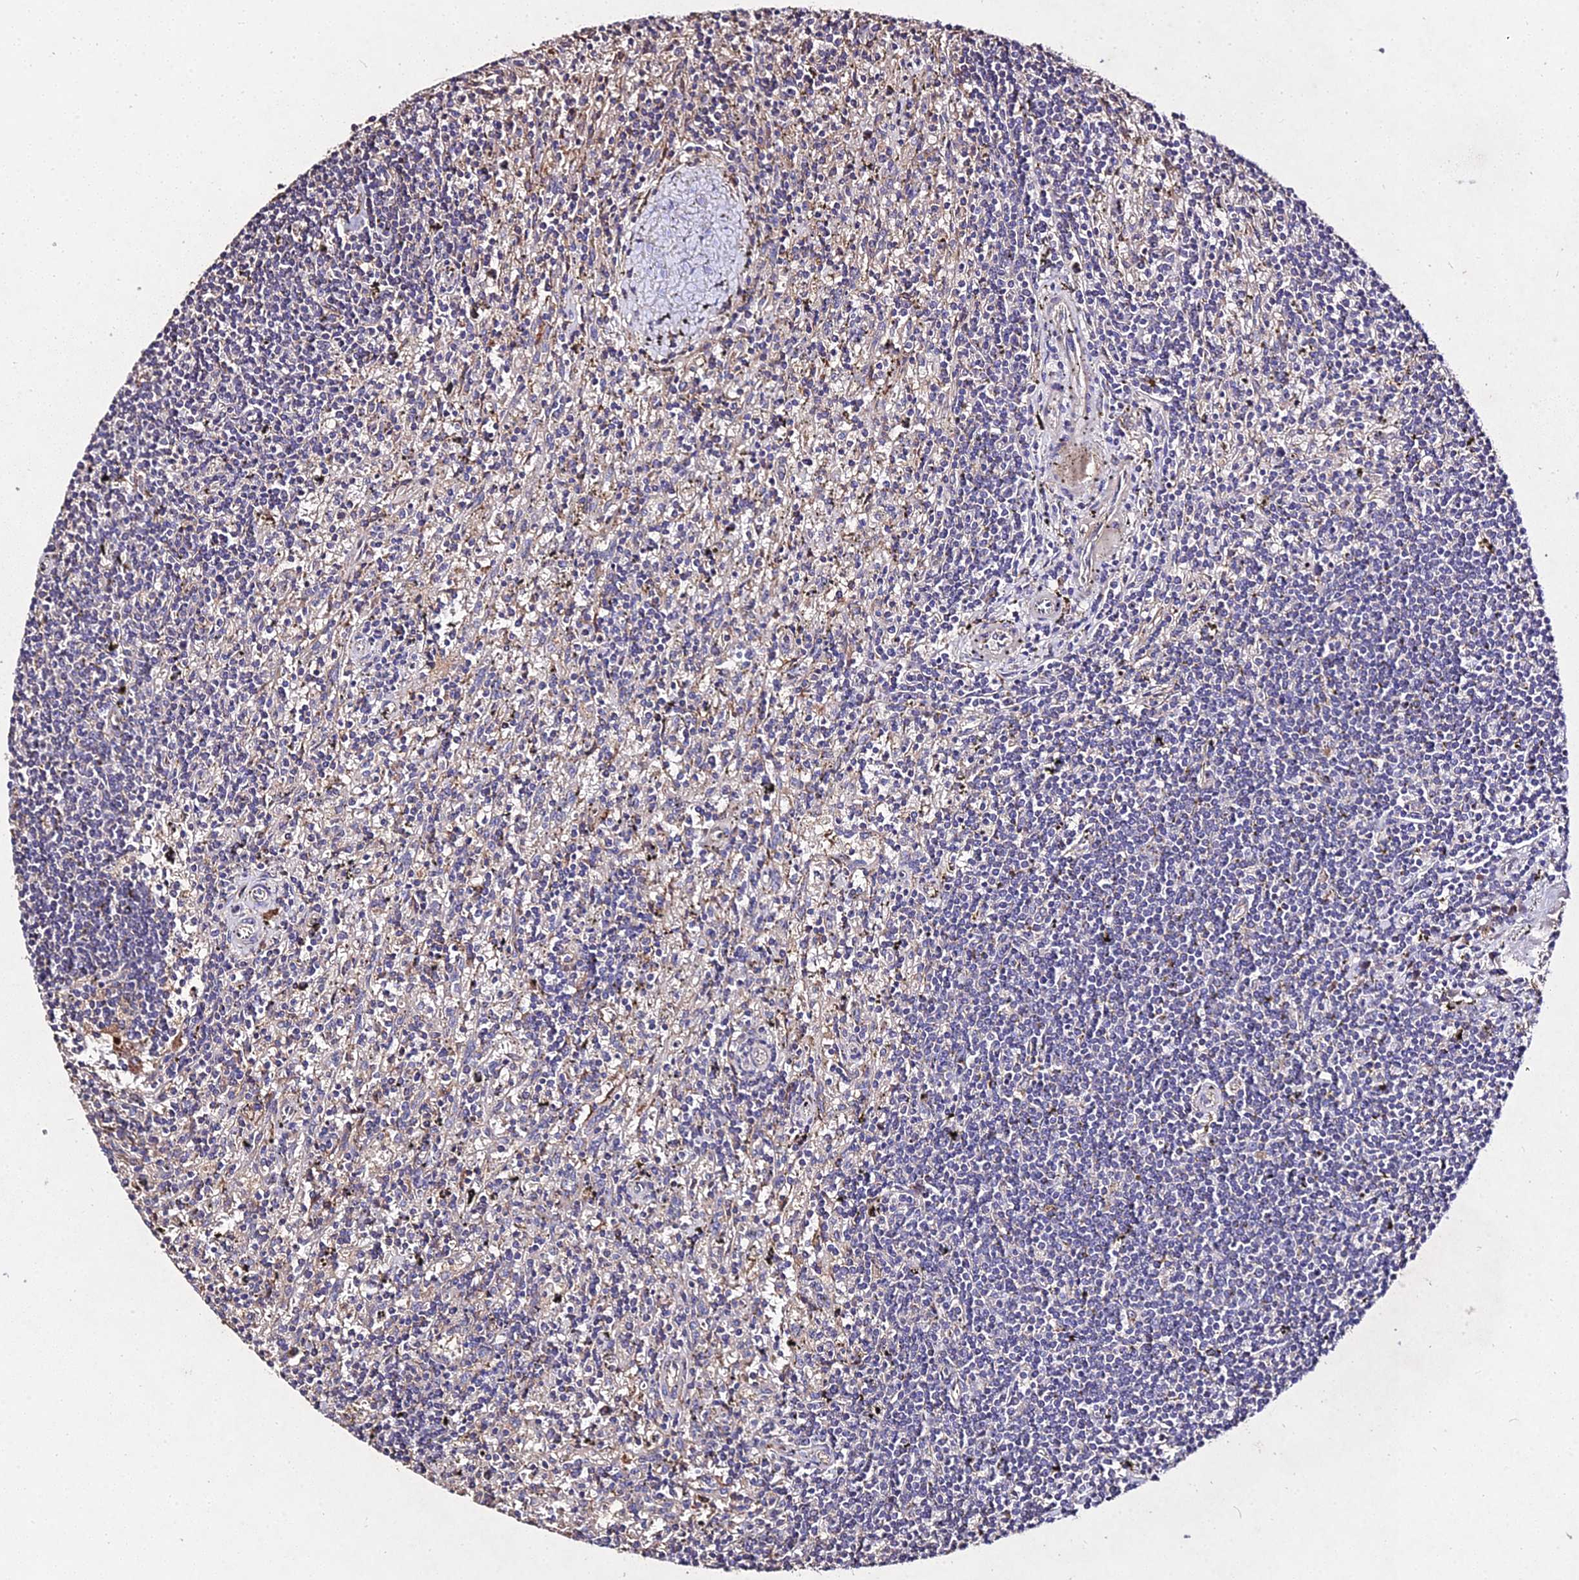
{"staining": {"intensity": "negative", "quantity": "none", "location": "none"}, "tissue": "lymphoma", "cell_type": "Tumor cells", "image_type": "cancer", "snomed": [{"axis": "morphology", "description": "Malignant lymphoma, non-Hodgkin's type, Low grade"}, {"axis": "topography", "description": "Spleen"}], "caption": "High magnification brightfield microscopy of low-grade malignant lymphoma, non-Hodgkin's type stained with DAB (brown) and counterstained with hematoxylin (blue): tumor cells show no significant expression.", "gene": "AP3M2", "patient": {"sex": "male", "age": 76}}